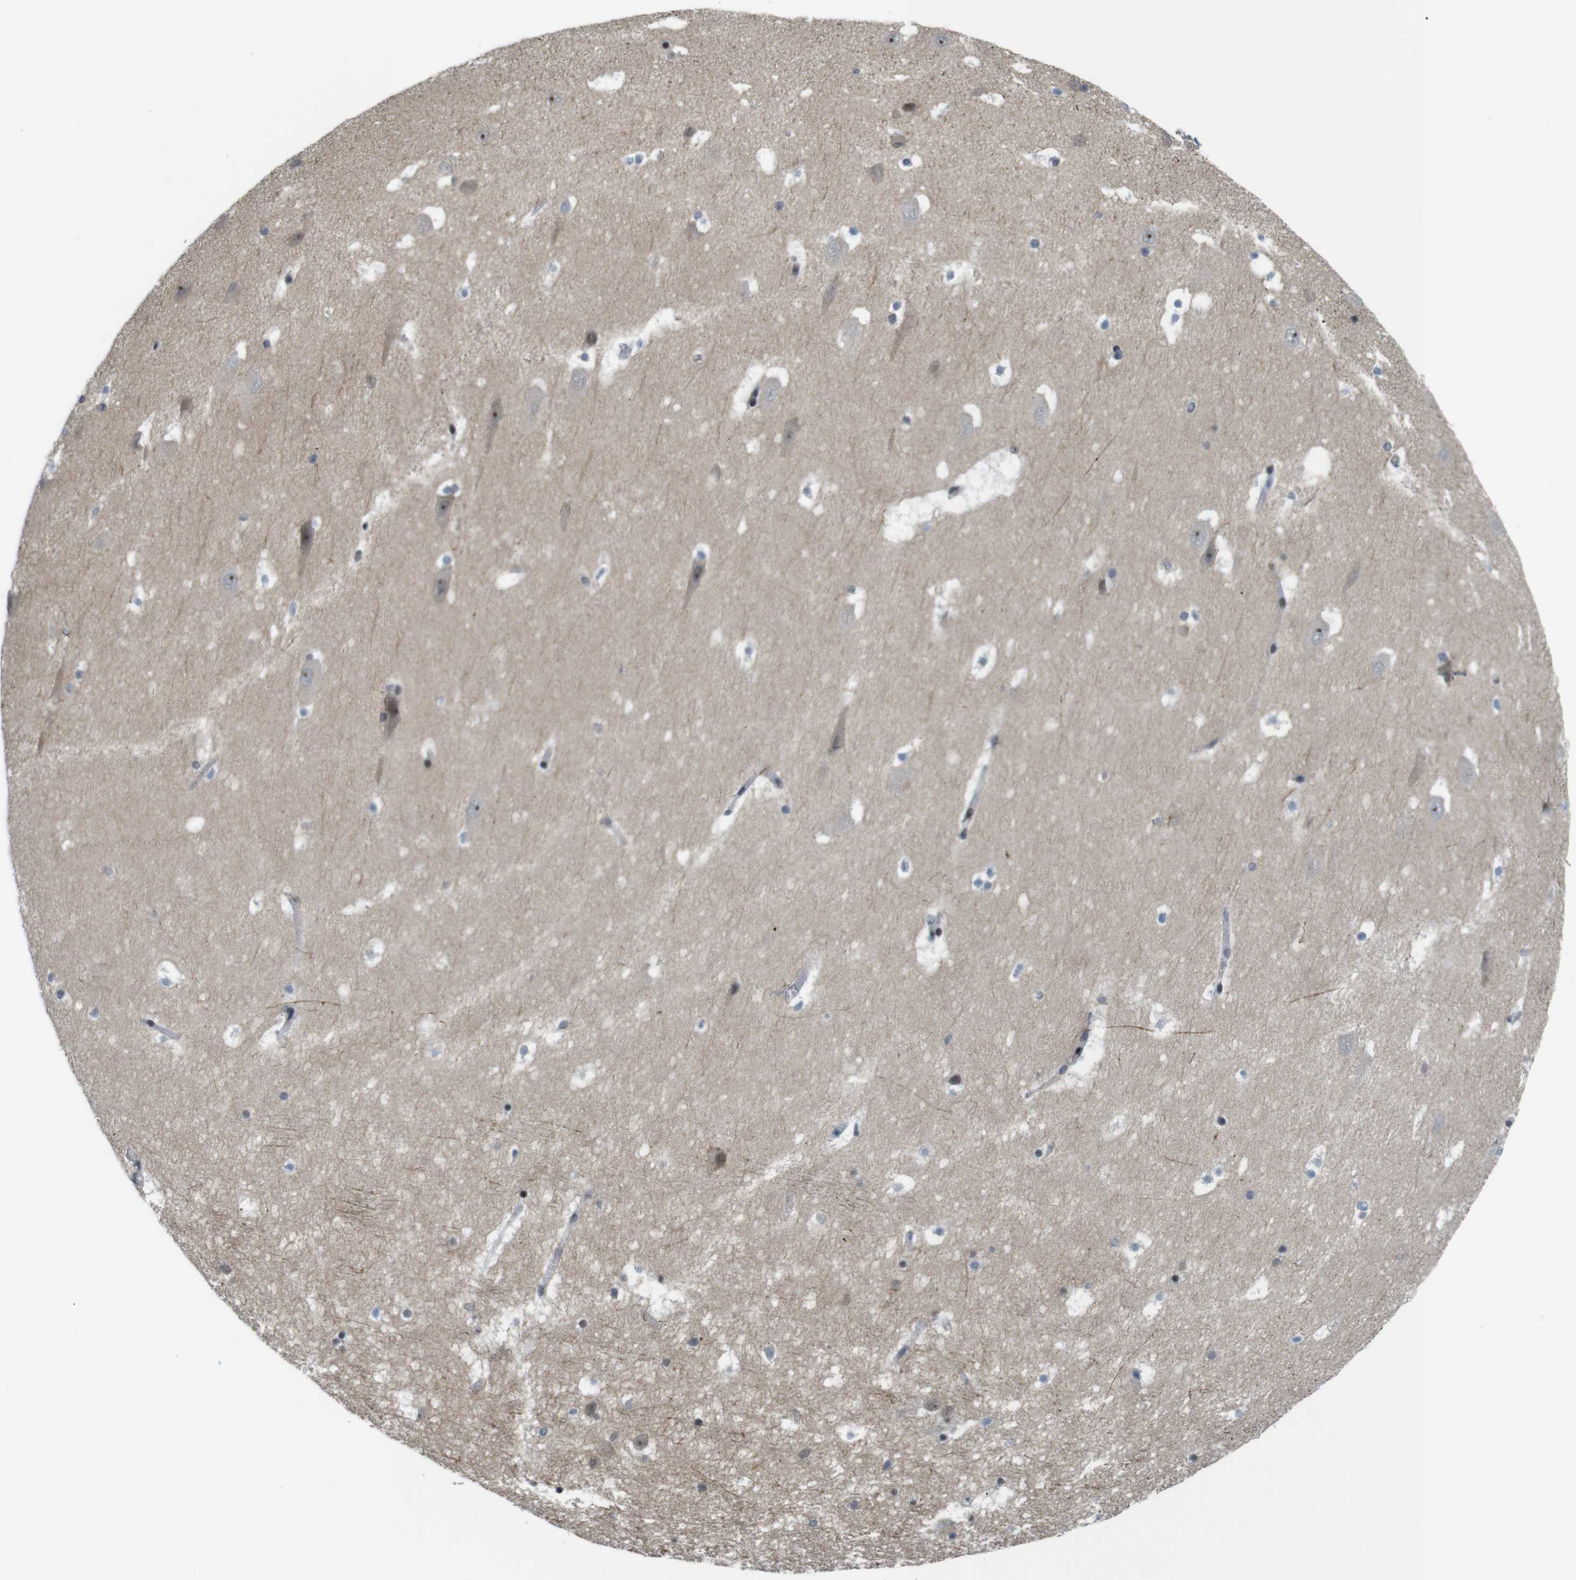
{"staining": {"intensity": "moderate", "quantity": "<25%", "location": "nuclear"}, "tissue": "hippocampus", "cell_type": "Glial cells", "image_type": "normal", "snomed": [{"axis": "morphology", "description": "Normal tissue, NOS"}, {"axis": "topography", "description": "Hippocampus"}], "caption": "Glial cells demonstrate moderate nuclear positivity in about <25% of cells in normal hippocampus. (DAB = brown stain, brightfield microscopy at high magnification).", "gene": "SMCO2", "patient": {"sex": "male", "age": 45}}